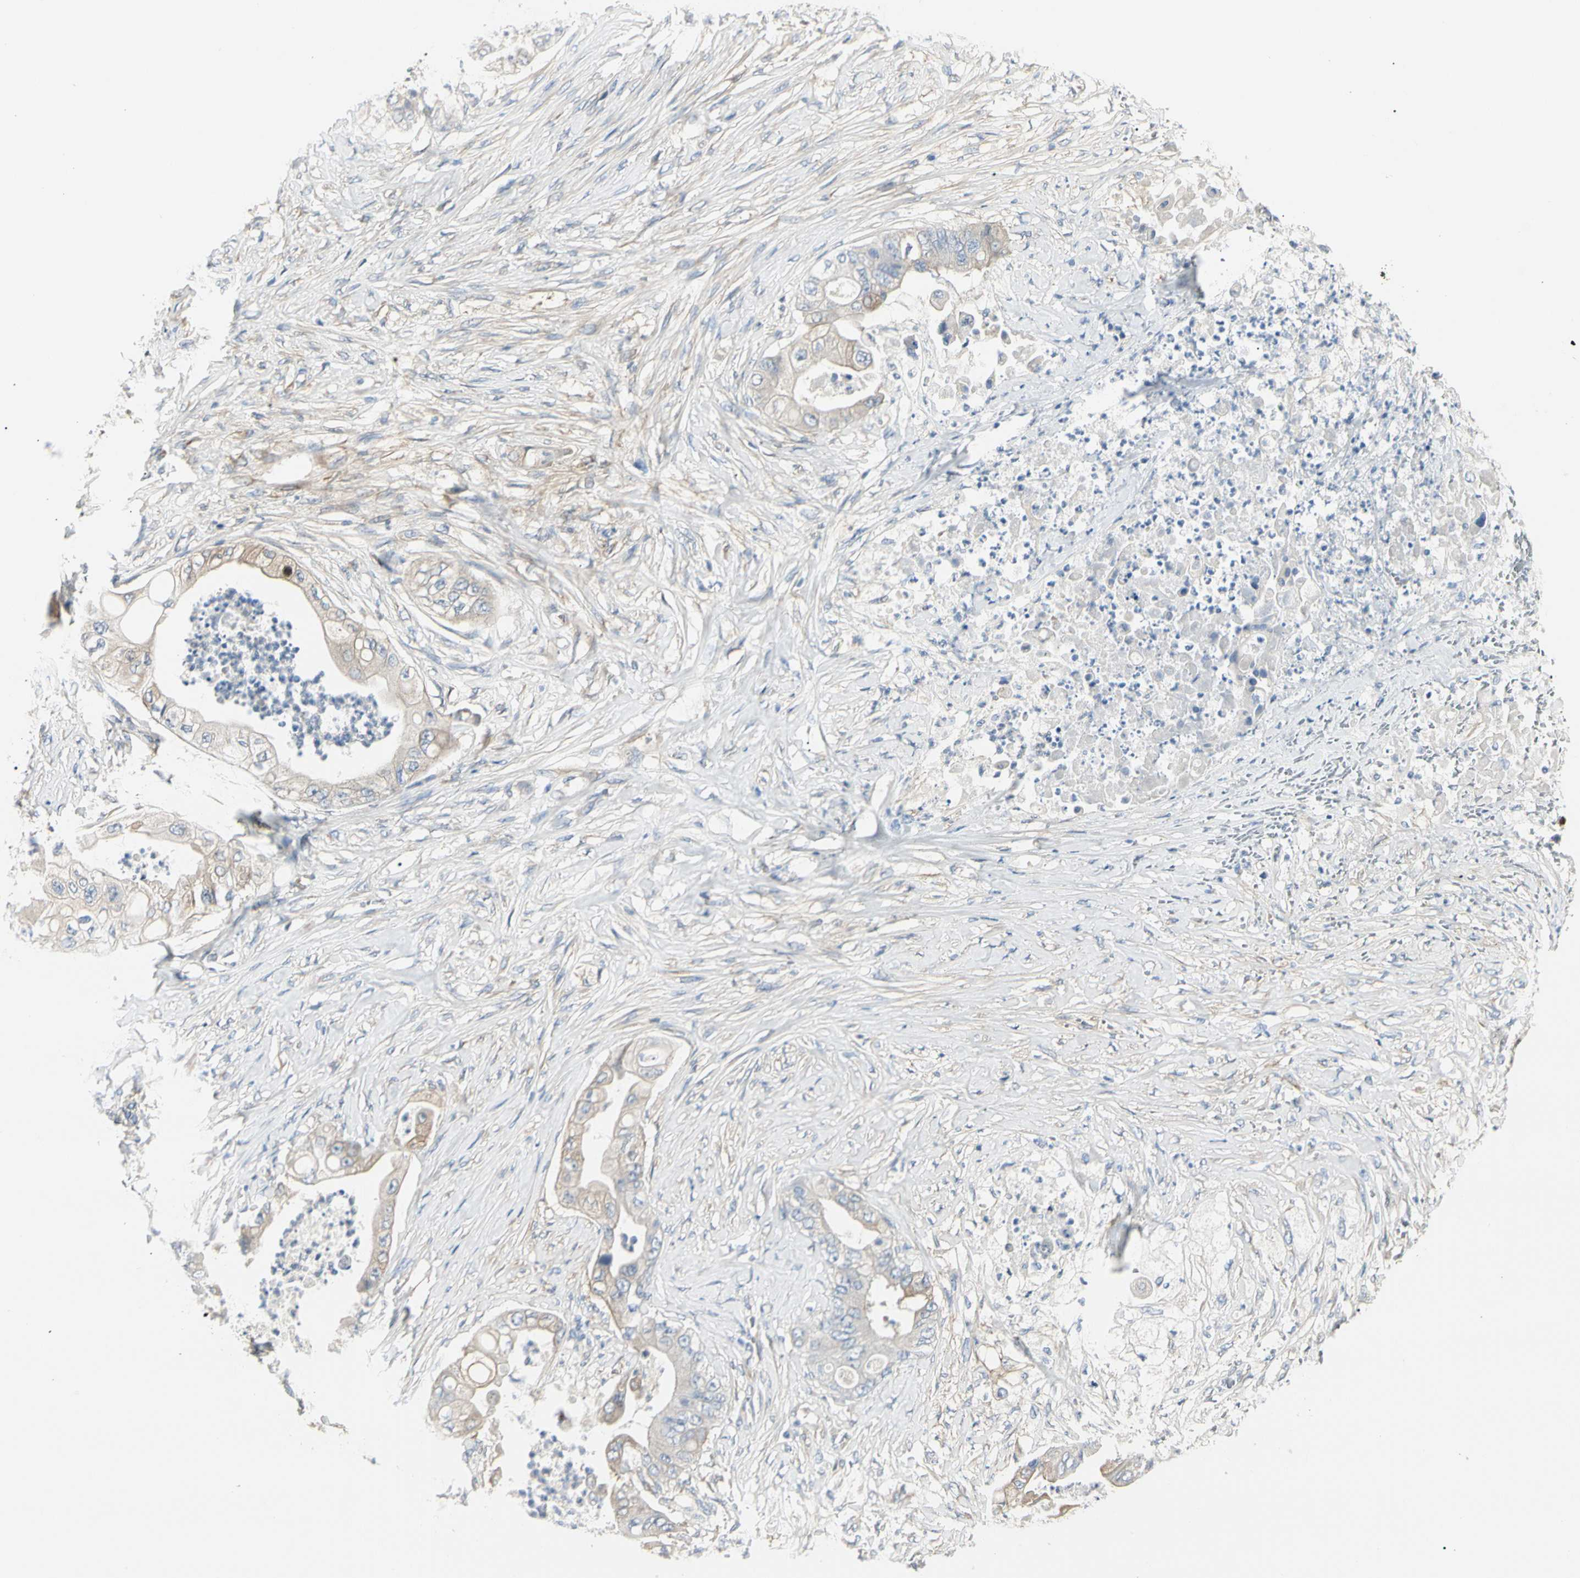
{"staining": {"intensity": "moderate", "quantity": ">75%", "location": "cytoplasmic/membranous"}, "tissue": "stomach cancer", "cell_type": "Tumor cells", "image_type": "cancer", "snomed": [{"axis": "morphology", "description": "Adenocarcinoma, NOS"}, {"axis": "topography", "description": "Stomach"}], "caption": "Protein expression analysis of human stomach cancer (adenocarcinoma) reveals moderate cytoplasmic/membranous expression in approximately >75% of tumor cells.", "gene": "NFKB2", "patient": {"sex": "female", "age": 73}}